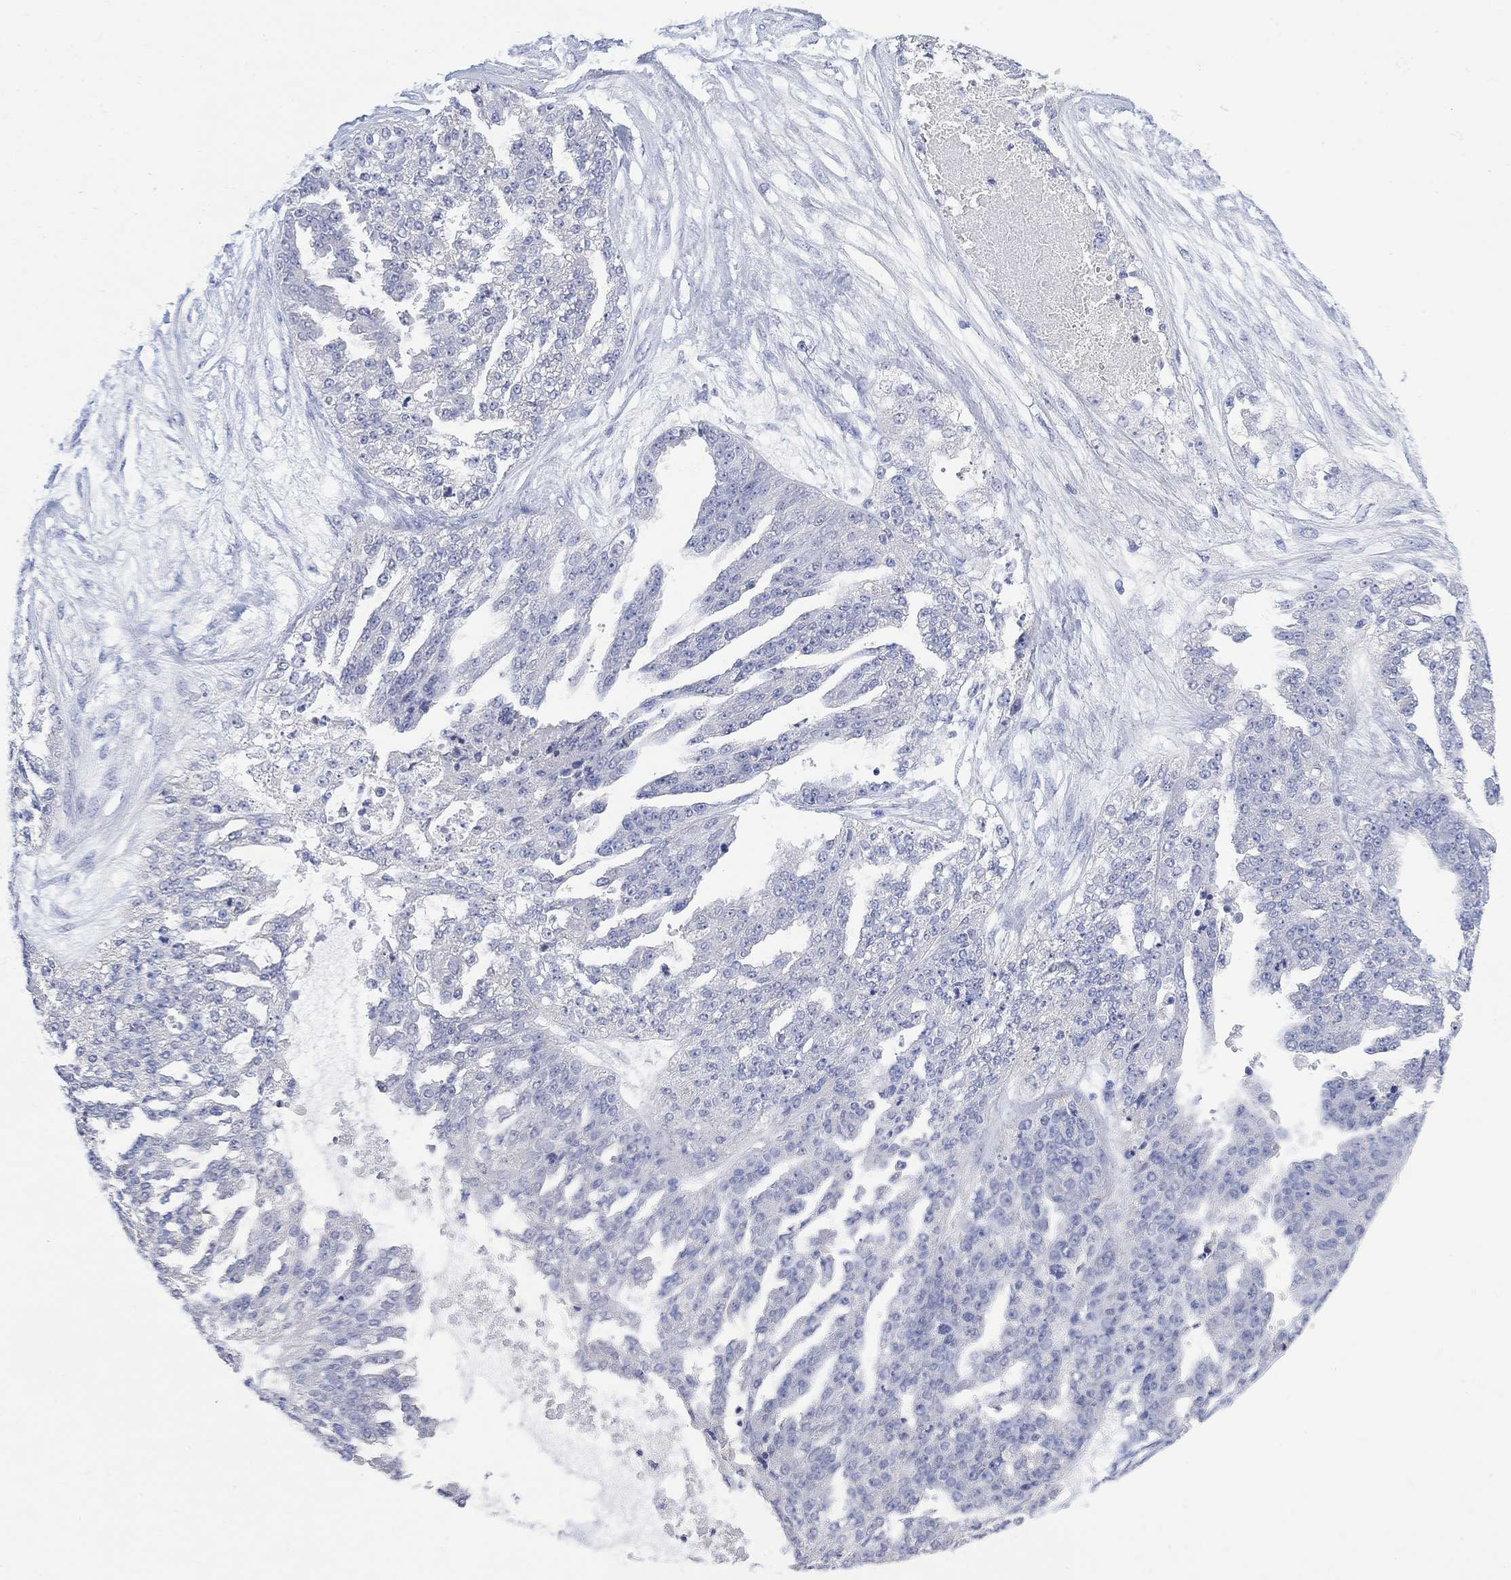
{"staining": {"intensity": "negative", "quantity": "none", "location": "none"}, "tissue": "ovarian cancer", "cell_type": "Tumor cells", "image_type": "cancer", "snomed": [{"axis": "morphology", "description": "Cystadenocarcinoma, serous, NOS"}, {"axis": "topography", "description": "Ovary"}], "caption": "A high-resolution image shows immunohistochemistry (IHC) staining of ovarian cancer (serous cystadenocarcinoma), which reveals no significant positivity in tumor cells.", "gene": "FBP2", "patient": {"sex": "female", "age": 58}}